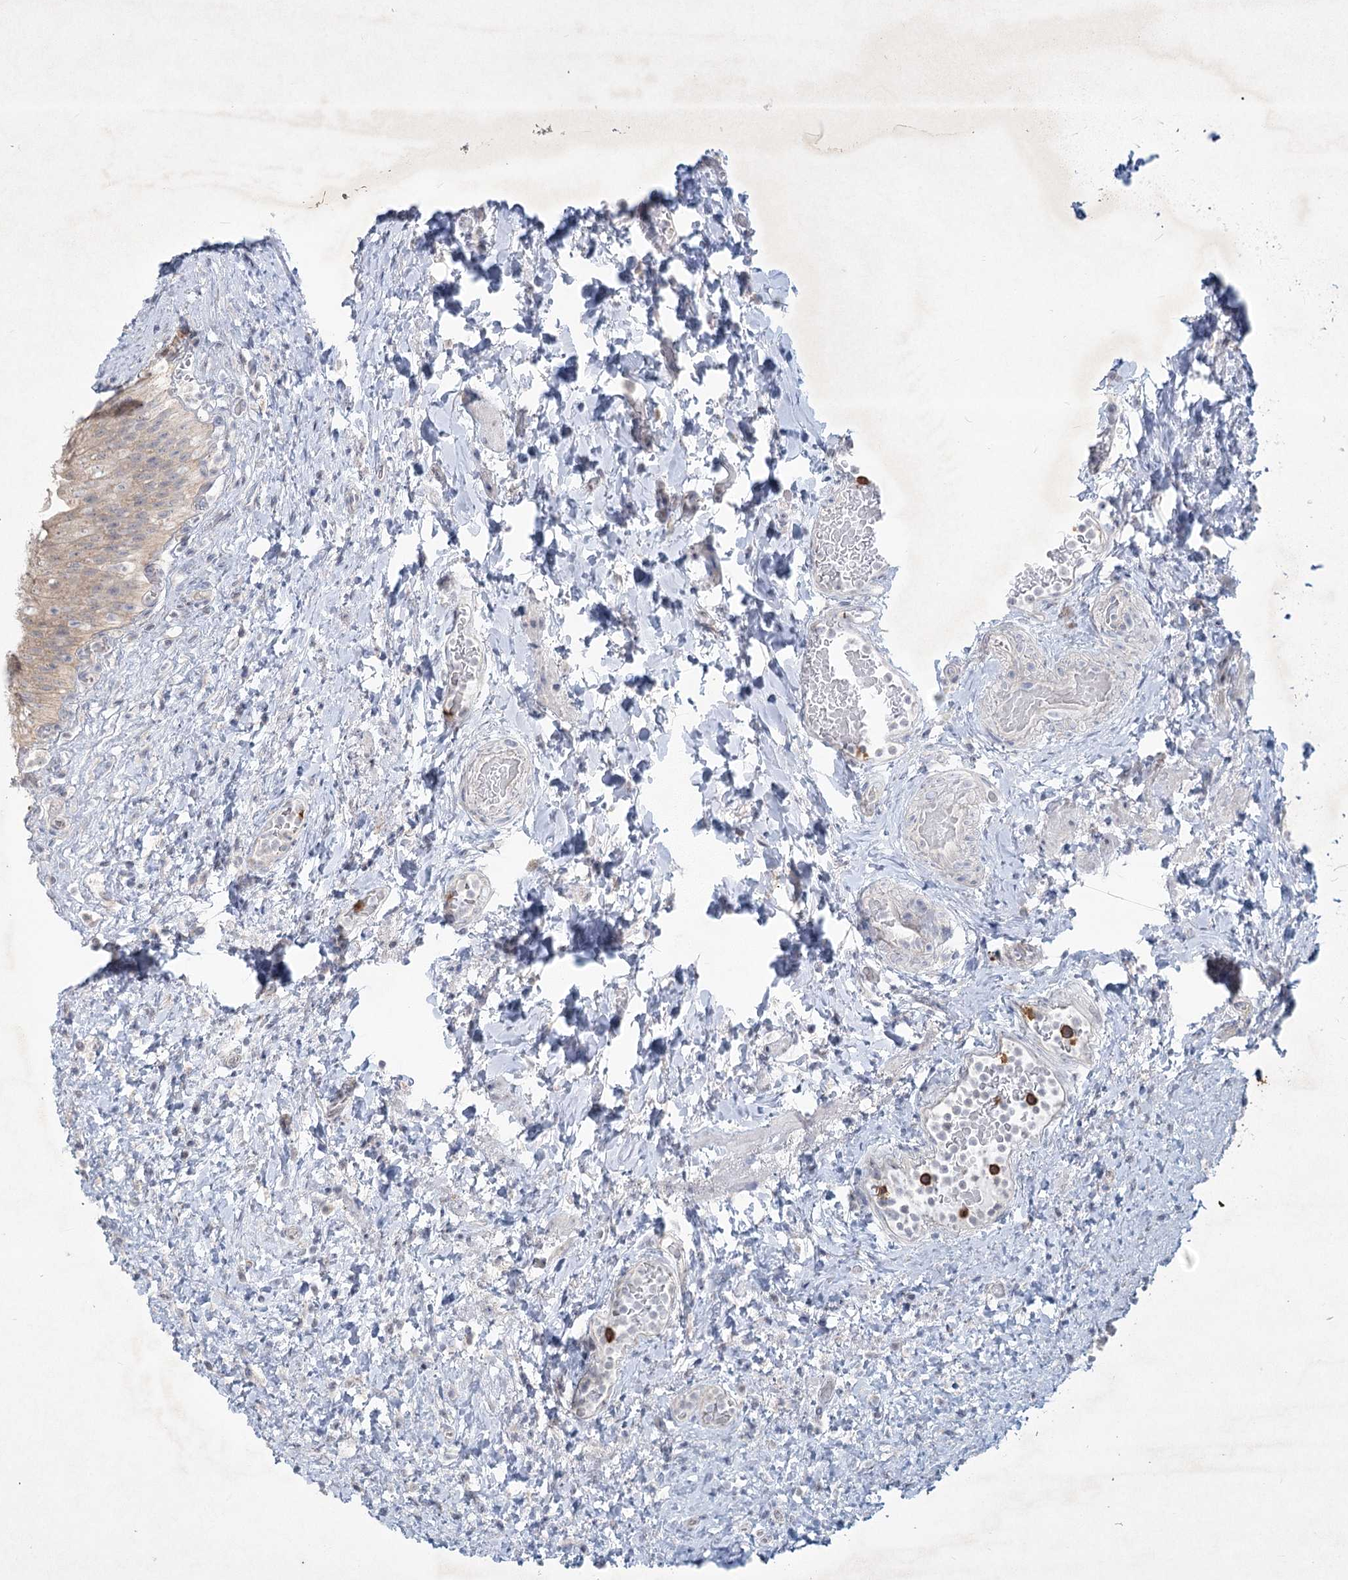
{"staining": {"intensity": "weak", "quantity": "<25%", "location": "cytoplasmic/membranous"}, "tissue": "urinary bladder", "cell_type": "Urothelial cells", "image_type": "normal", "snomed": [{"axis": "morphology", "description": "Normal tissue, NOS"}, {"axis": "topography", "description": "Urinary bladder"}], "caption": "This is an IHC image of benign human urinary bladder. There is no staining in urothelial cells.", "gene": "PLA2G12A", "patient": {"sex": "female", "age": 27}}